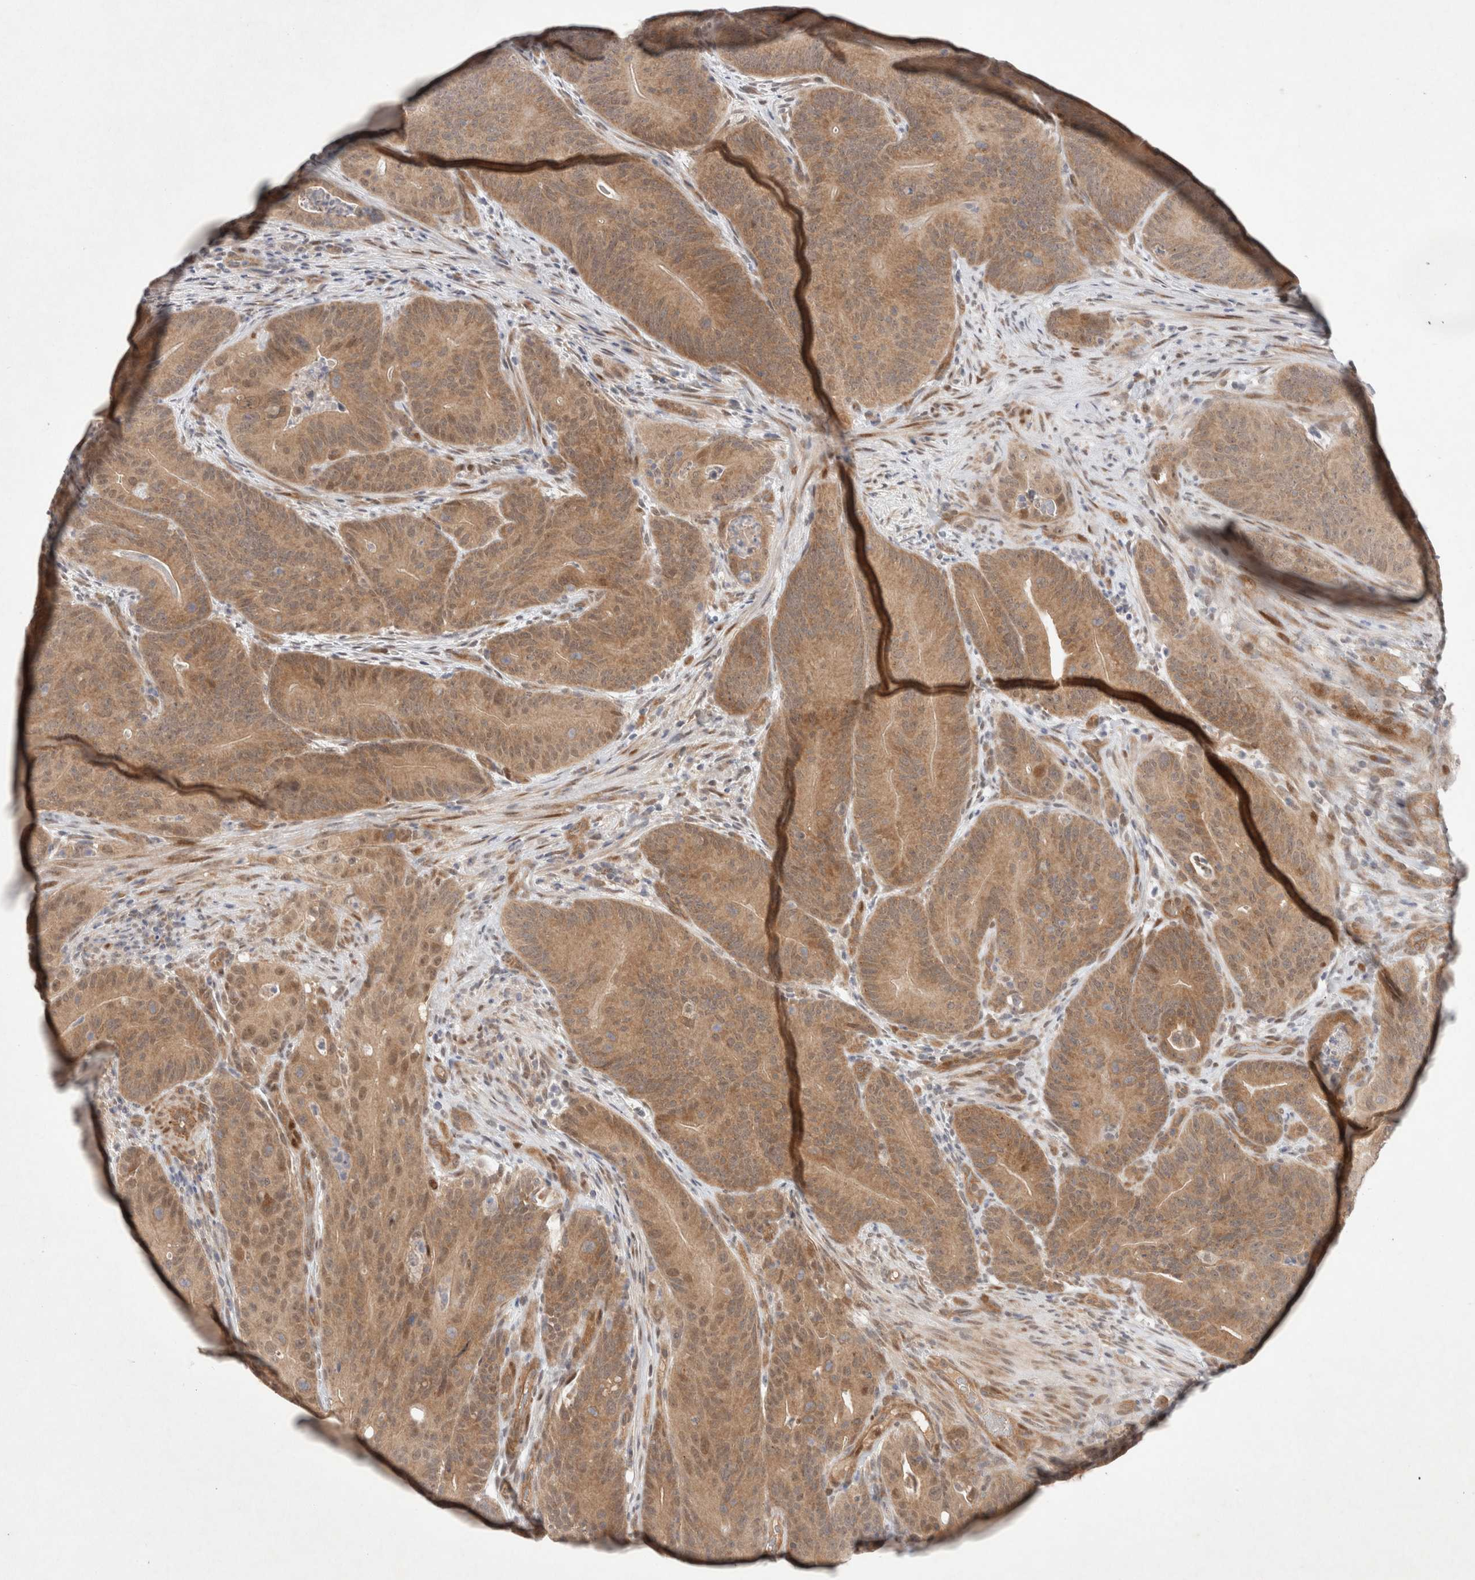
{"staining": {"intensity": "moderate", "quantity": ">75%", "location": "cytoplasmic/membranous"}, "tissue": "colorectal cancer", "cell_type": "Tumor cells", "image_type": "cancer", "snomed": [{"axis": "morphology", "description": "Normal tissue, NOS"}, {"axis": "topography", "description": "Colon"}], "caption": "Human colorectal cancer stained with a protein marker displays moderate staining in tumor cells.", "gene": "RASAL2", "patient": {"sex": "female", "age": 82}}